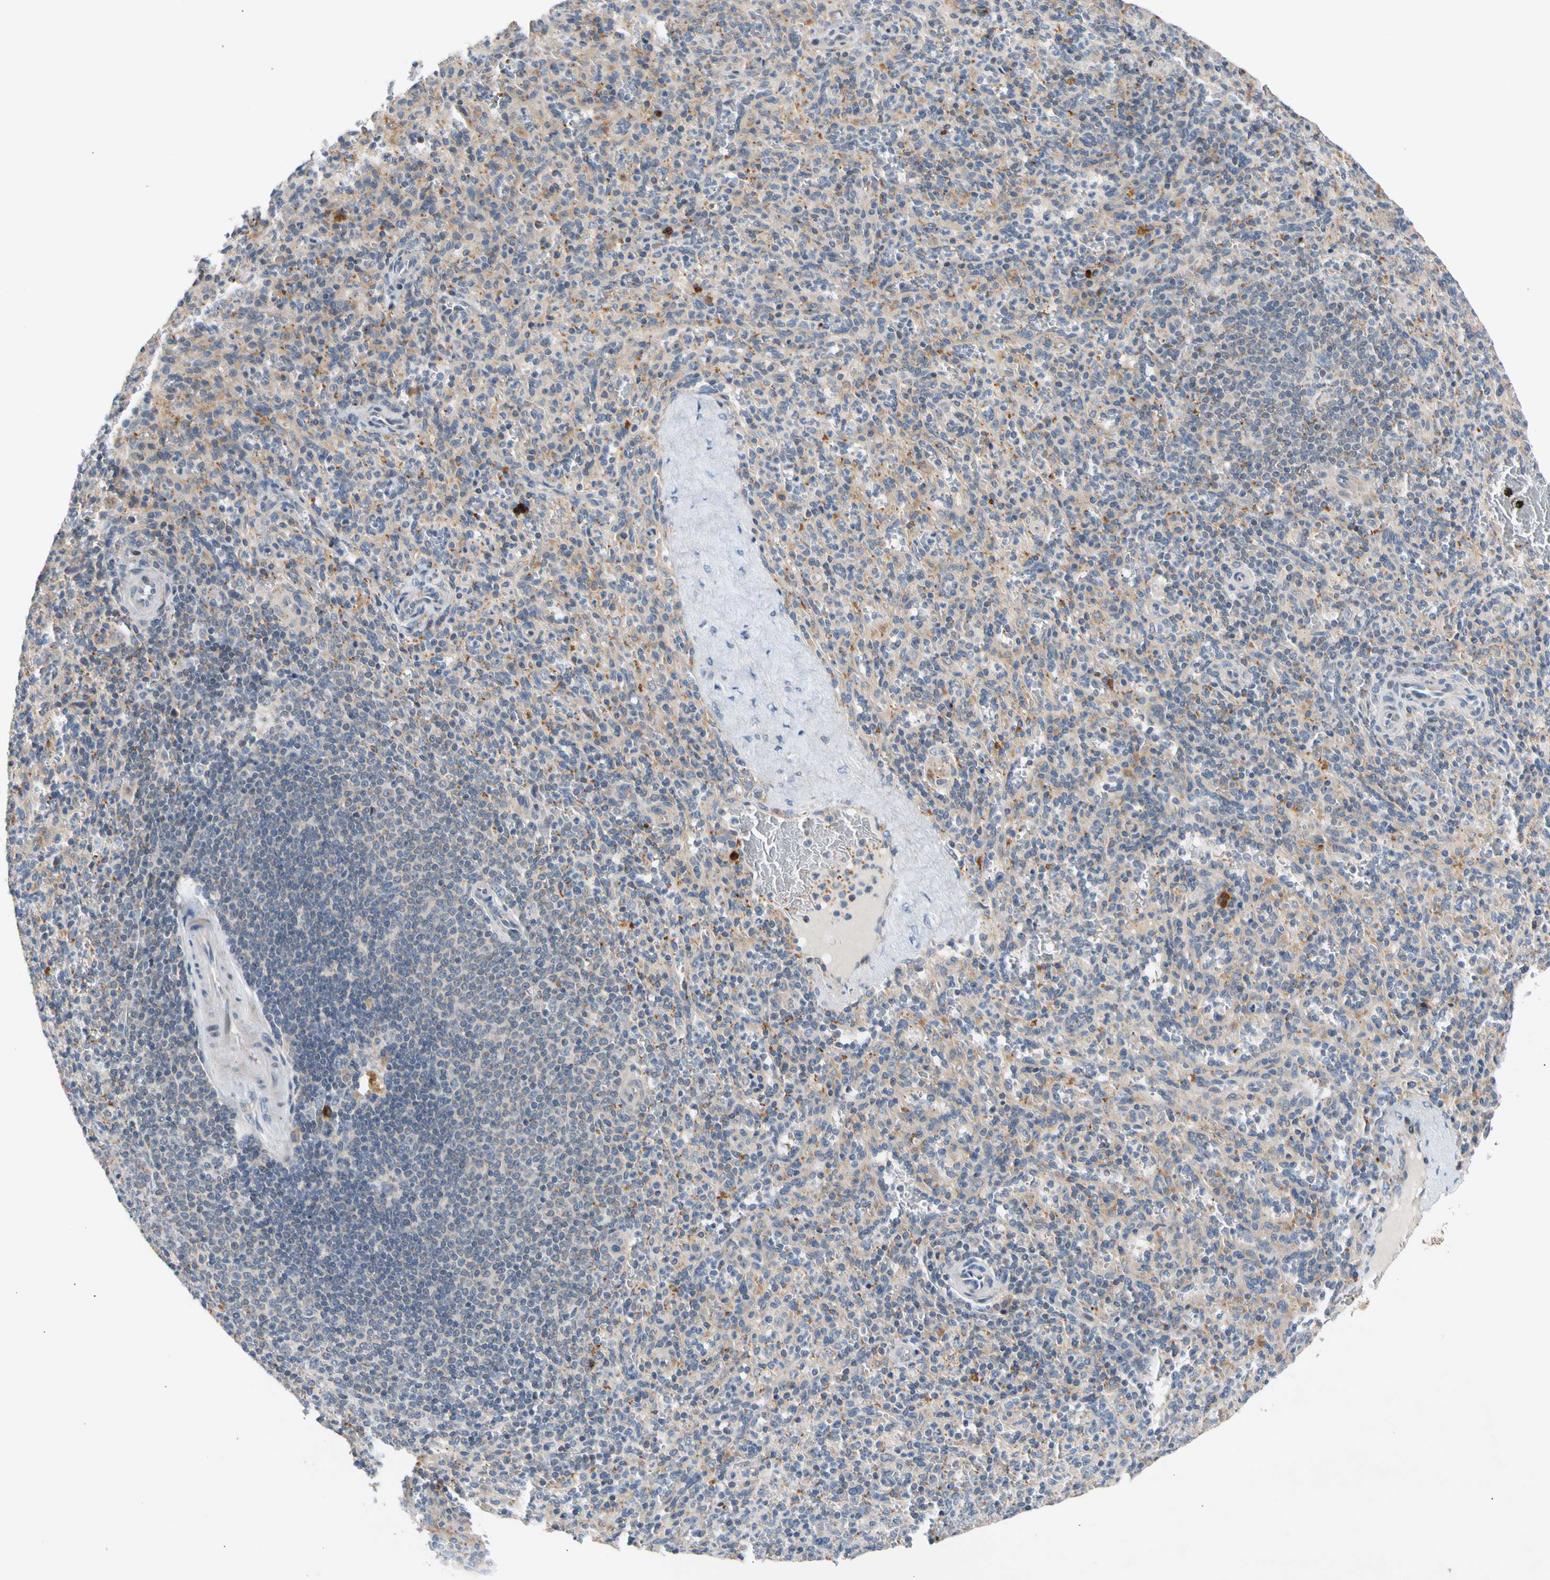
{"staining": {"intensity": "moderate", "quantity": "<25%", "location": "cytoplasmic/membranous"}, "tissue": "spleen", "cell_type": "Cells in red pulp", "image_type": "normal", "snomed": [{"axis": "morphology", "description": "Normal tissue, NOS"}, {"axis": "topography", "description": "Spleen"}], "caption": "Immunohistochemistry staining of benign spleen, which exhibits low levels of moderate cytoplasmic/membranous positivity in about <25% of cells in red pulp indicating moderate cytoplasmic/membranous protein staining. The staining was performed using DAB (brown) for protein detection and nuclei were counterstained in hematoxylin (blue).", "gene": "CNST", "patient": {"sex": "male", "age": 36}}